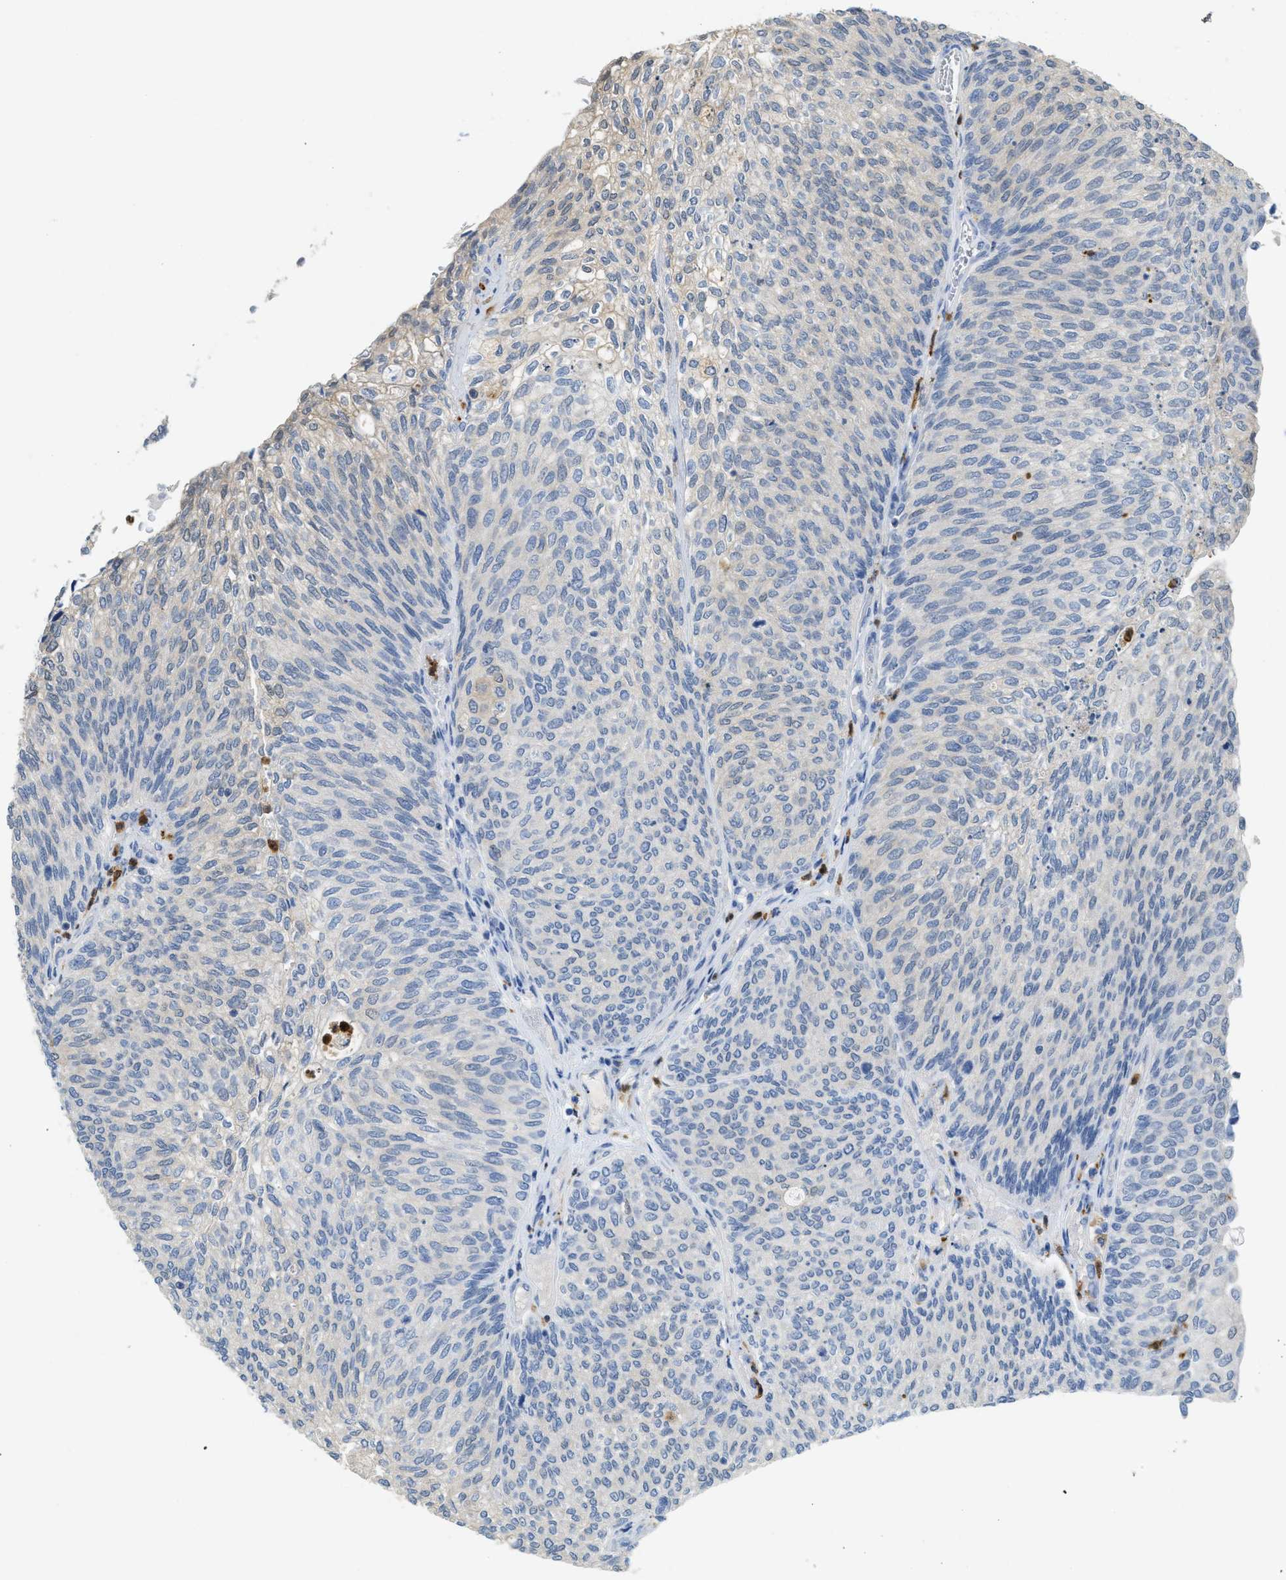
{"staining": {"intensity": "weak", "quantity": "<25%", "location": "cytoplasmic/membranous"}, "tissue": "urothelial cancer", "cell_type": "Tumor cells", "image_type": "cancer", "snomed": [{"axis": "morphology", "description": "Urothelial carcinoma, Low grade"}, {"axis": "topography", "description": "Urinary bladder"}], "caption": "Human urothelial carcinoma (low-grade) stained for a protein using IHC shows no staining in tumor cells.", "gene": "SERPINB1", "patient": {"sex": "female", "age": 79}}